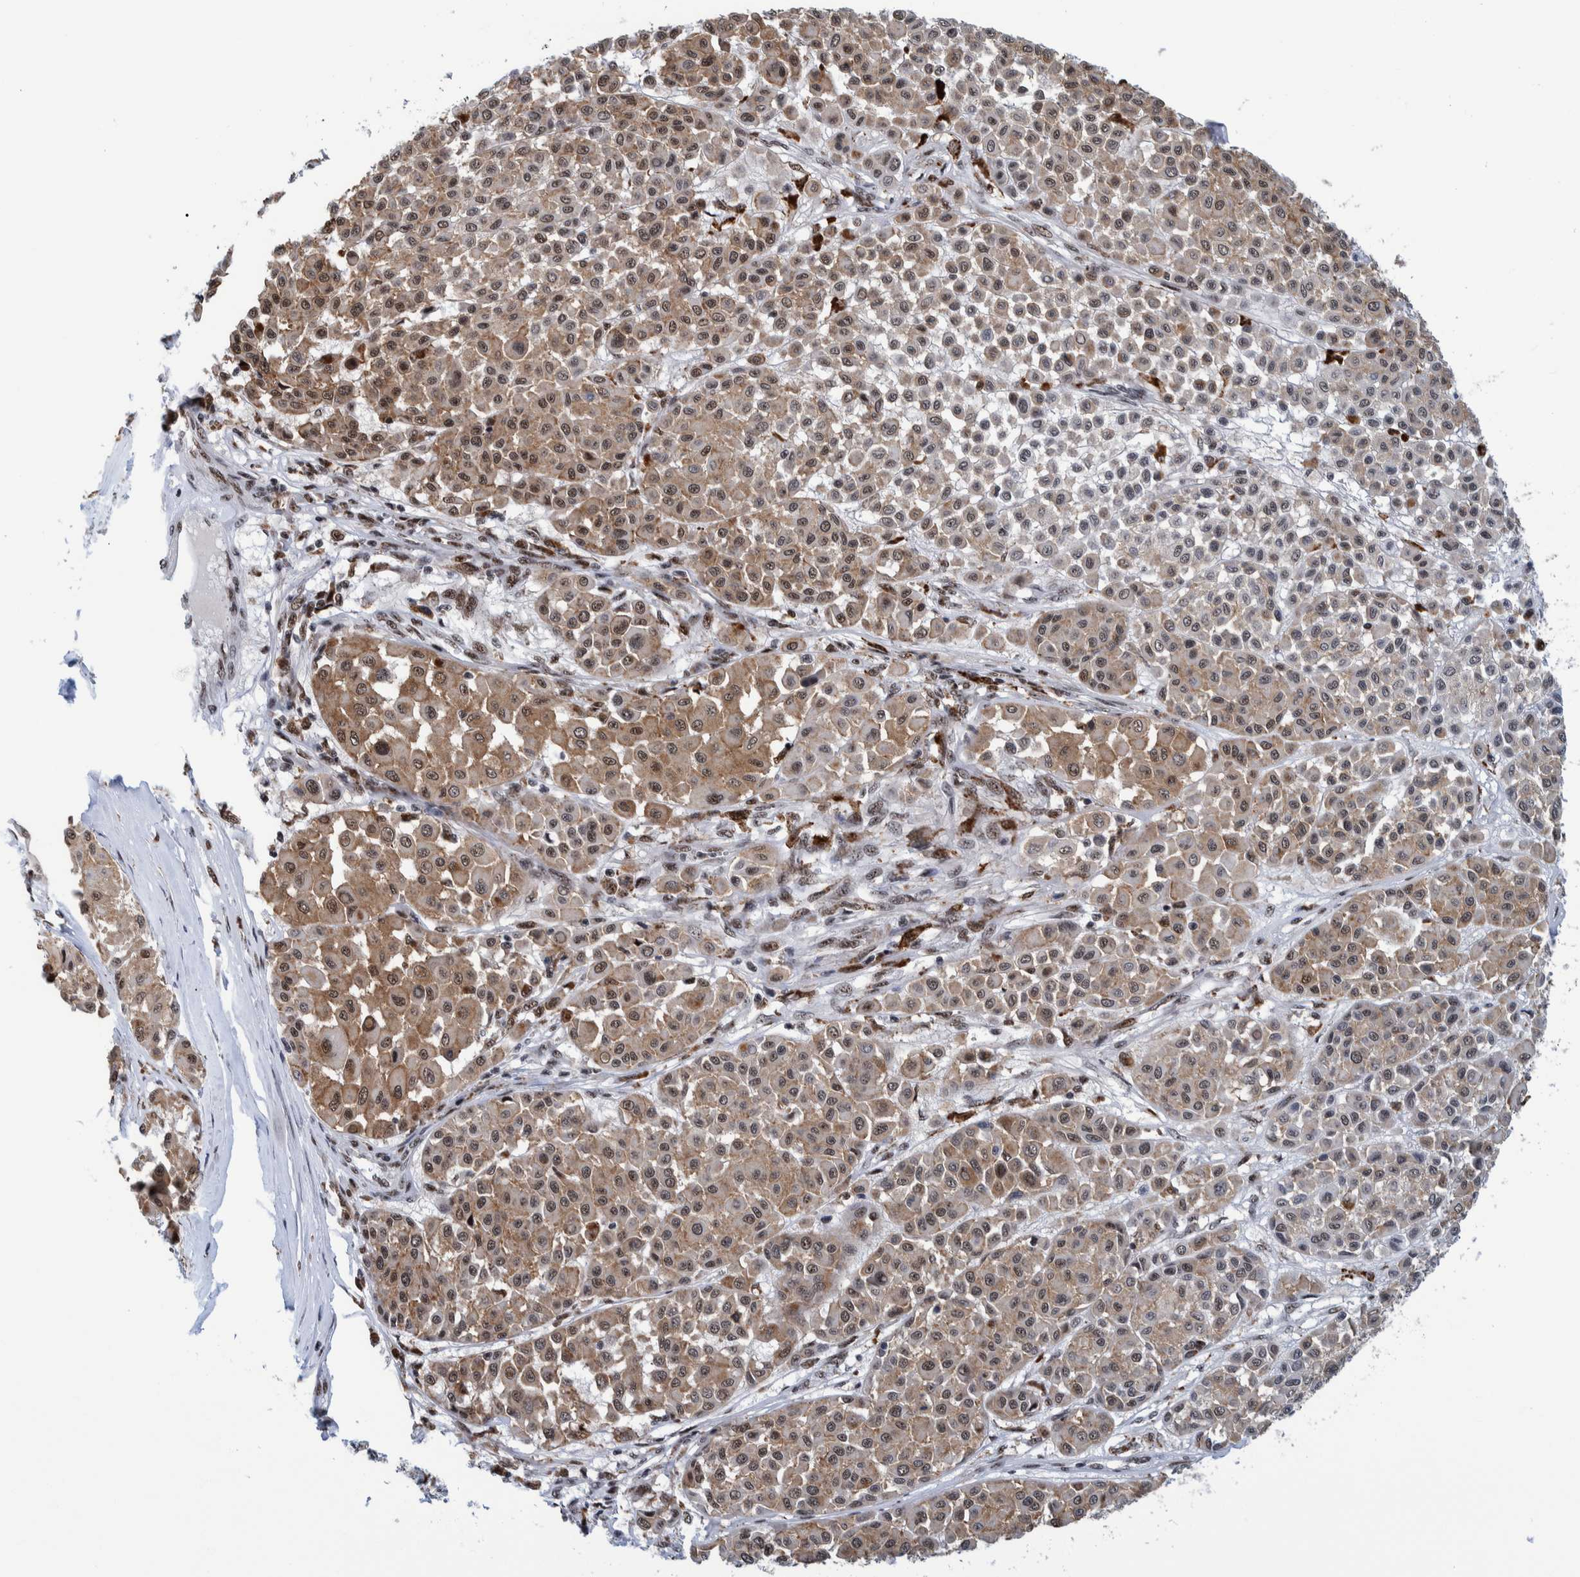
{"staining": {"intensity": "moderate", "quantity": ">75%", "location": "cytoplasmic/membranous,nuclear"}, "tissue": "melanoma", "cell_type": "Tumor cells", "image_type": "cancer", "snomed": [{"axis": "morphology", "description": "Malignant melanoma, Metastatic site"}, {"axis": "topography", "description": "Soft tissue"}], "caption": "DAB immunohistochemical staining of melanoma reveals moderate cytoplasmic/membranous and nuclear protein positivity in about >75% of tumor cells.", "gene": "EFTUD2", "patient": {"sex": "male", "age": 41}}